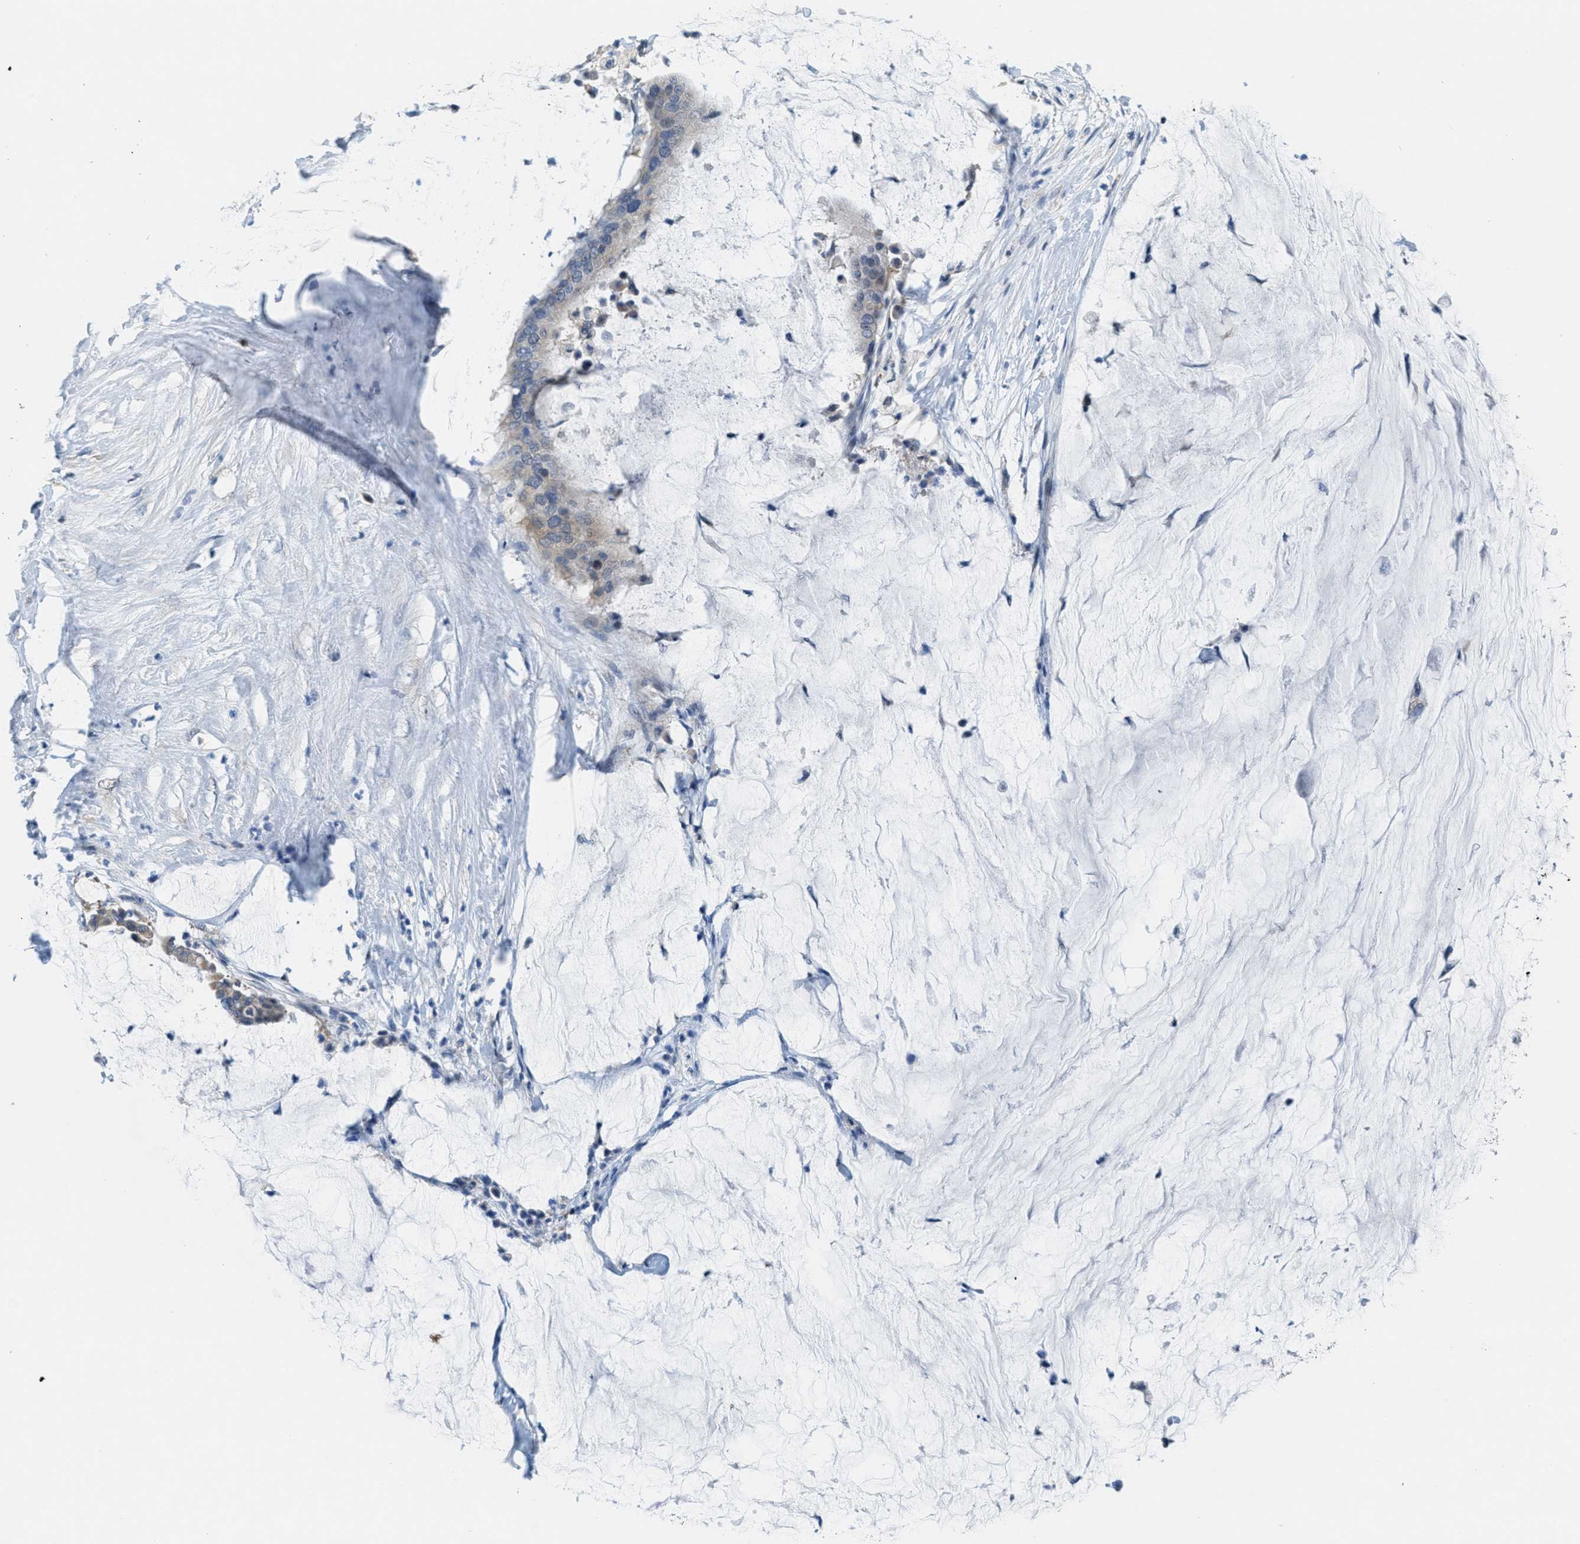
{"staining": {"intensity": "weak", "quantity": "<25%", "location": "cytoplasmic/membranous"}, "tissue": "pancreatic cancer", "cell_type": "Tumor cells", "image_type": "cancer", "snomed": [{"axis": "morphology", "description": "Adenocarcinoma, NOS"}, {"axis": "topography", "description": "Pancreas"}], "caption": "Protein analysis of pancreatic cancer reveals no significant expression in tumor cells.", "gene": "PIP5K1C", "patient": {"sex": "male", "age": 41}}